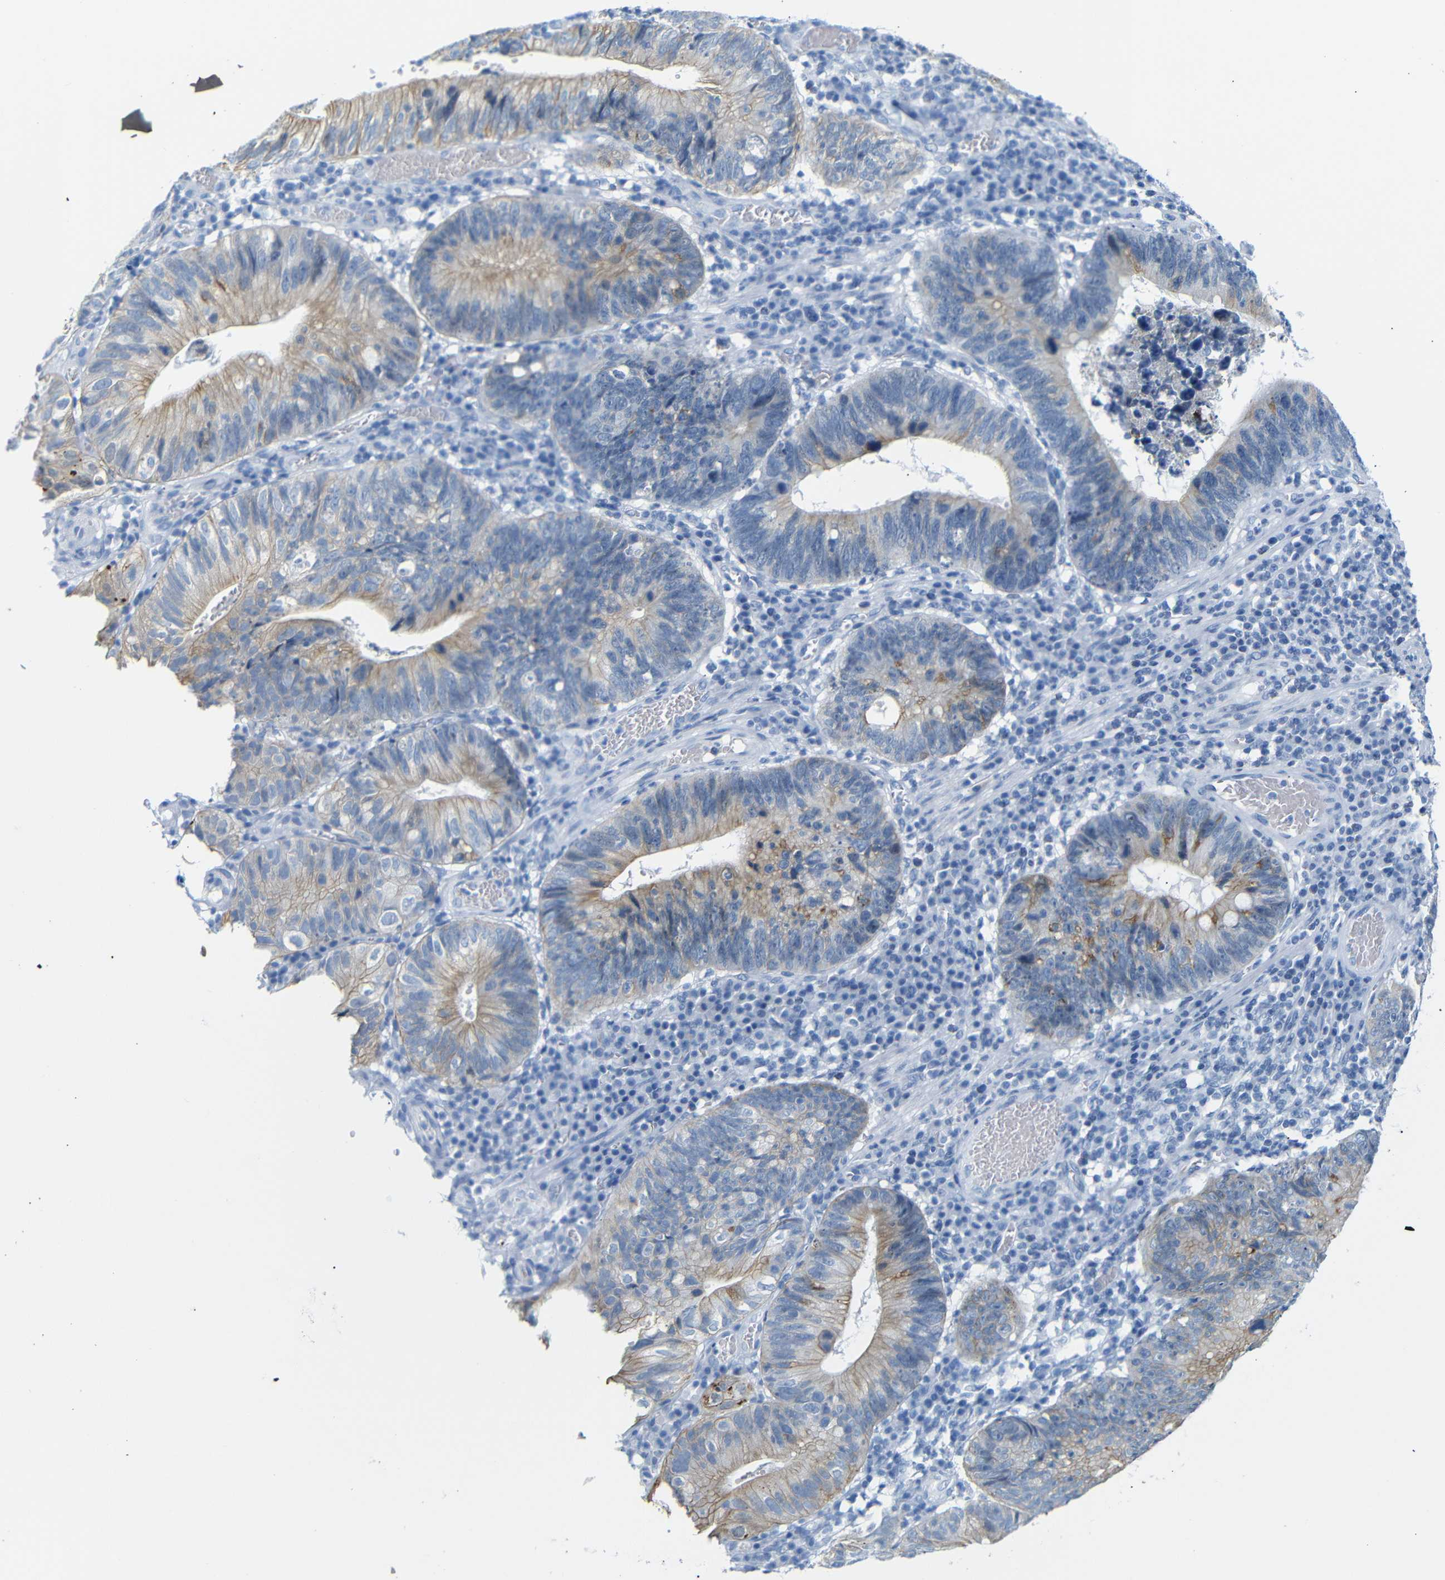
{"staining": {"intensity": "moderate", "quantity": "25%-75%", "location": "cytoplasmic/membranous"}, "tissue": "stomach cancer", "cell_type": "Tumor cells", "image_type": "cancer", "snomed": [{"axis": "morphology", "description": "Adenocarcinoma, NOS"}, {"axis": "topography", "description": "Stomach"}], "caption": "Moderate cytoplasmic/membranous positivity is present in approximately 25%-75% of tumor cells in stomach cancer (adenocarcinoma).", "gene": "DYNAP", "patient": {"sex": "male", "age": 59}}